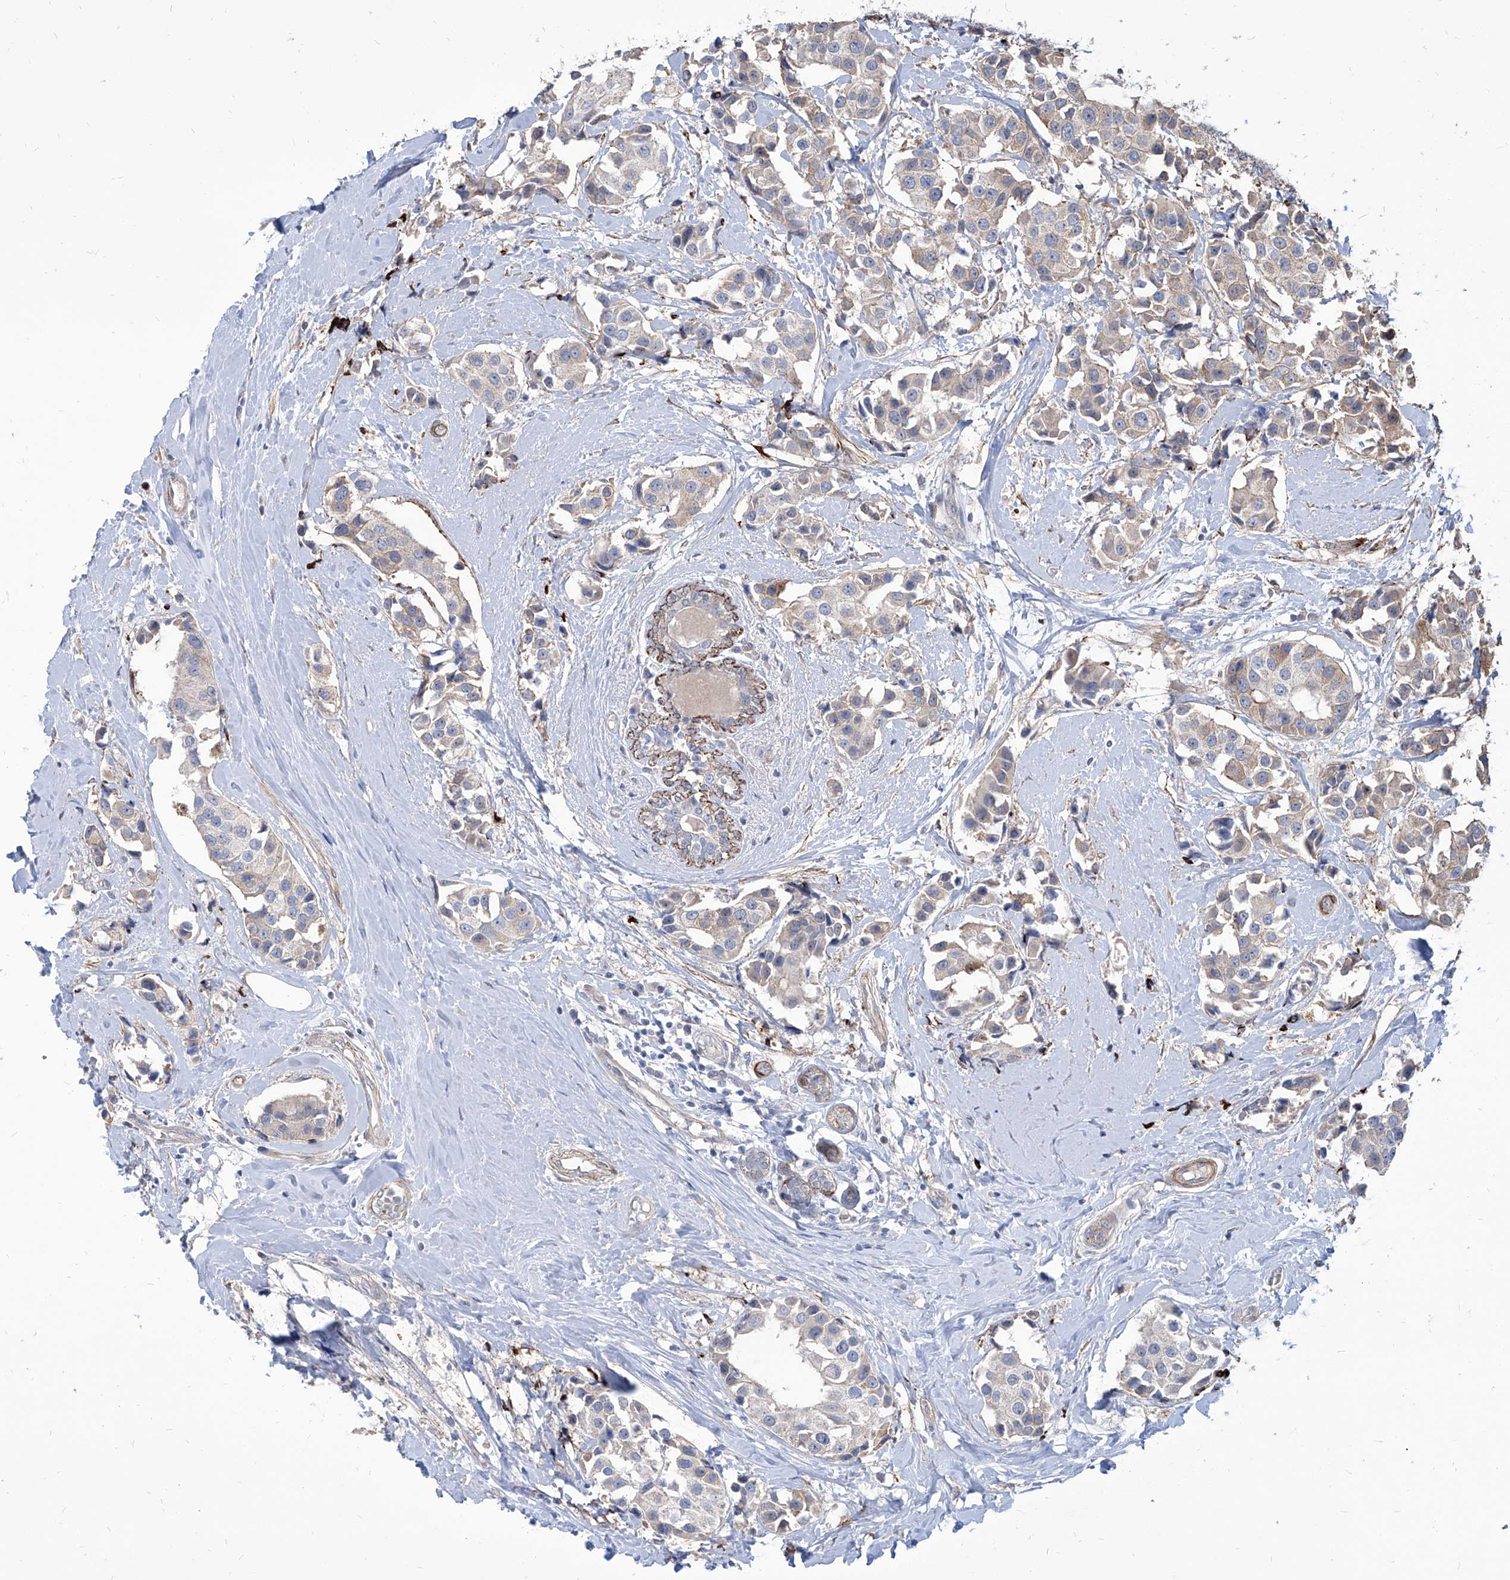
{"staining": {"intensity": "weak", "quantity": "<25%", "location": "cytoplasmic/membranous"}, "tissue": "breast cancer", "cell_type": "Tumor cells", "image_type": "cancer", "snomed": [{"axis": "morphology", "description": "Normal tissue, NOS"}, {"axis": "morphology", "description": "Duct carcinoma"}, {"axis": "topography", "description": "Breast"}], "caption": "Tumor cells are negative for brown protein staining in infiltrating ductal carcinoma (breast).", "gene": "FAM83B", "patient": {"sex": "female", "age": 39}}